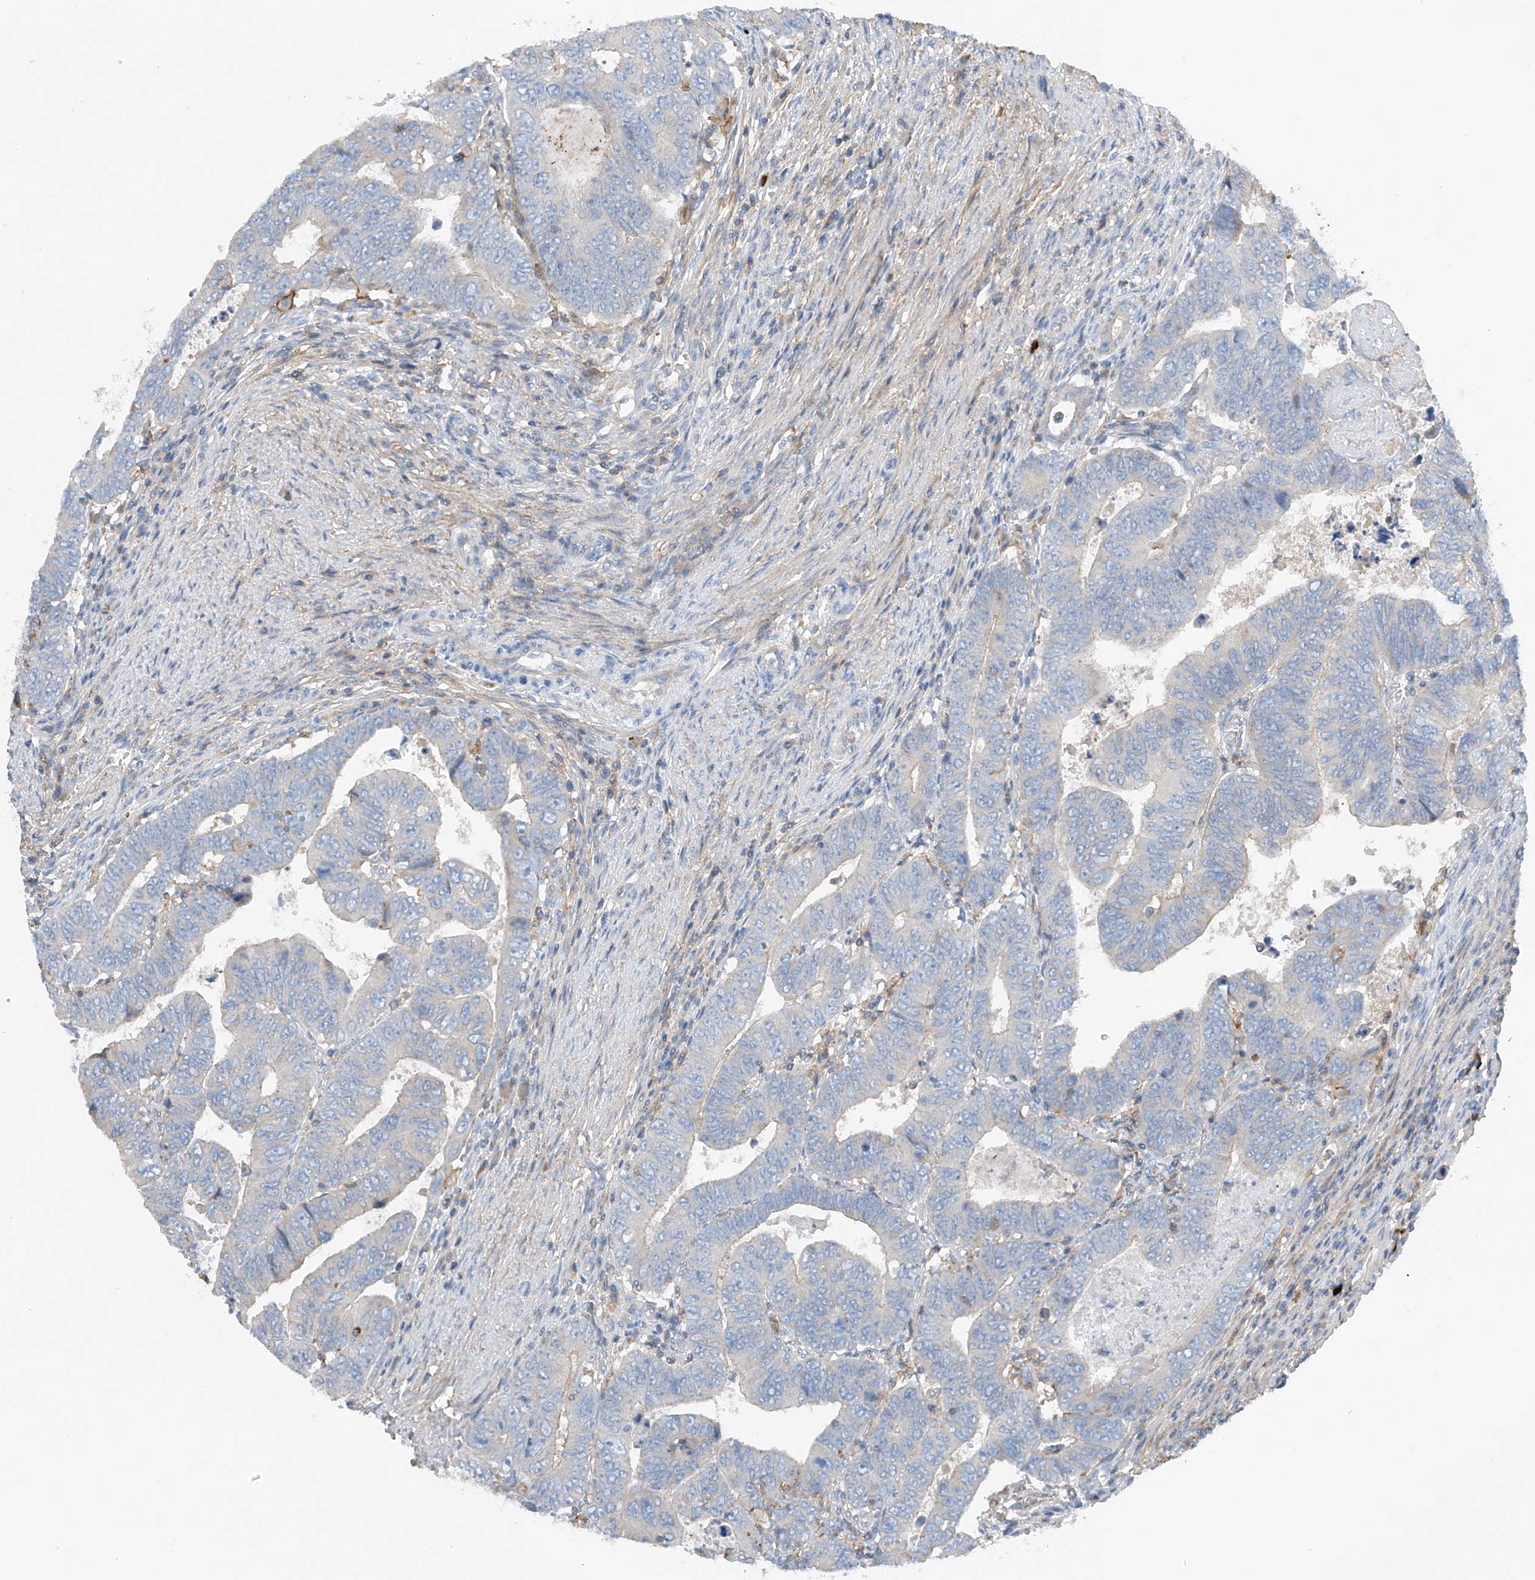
{"staining": {"intensity": "negative", "quantity": "none", "location": "none"}, "tissue": "colorectal cancer", "cell_type": "Tumor cells", "image_type": "cancer", "snomed": [{"axis": "morphology", "description": "Normal tissue, NOS"}, {"axis": "morphology", "description": "Adenocarcinoma, NOS"}, {"axis": "topography", "description": "Rectum"}], "caption": "This is a image of immunohistochemistry staining of colorectal cancer, which shows no staining in tumor cells.", "gene": "NALCN", "patient": {"sex": "female", "age": 65}}